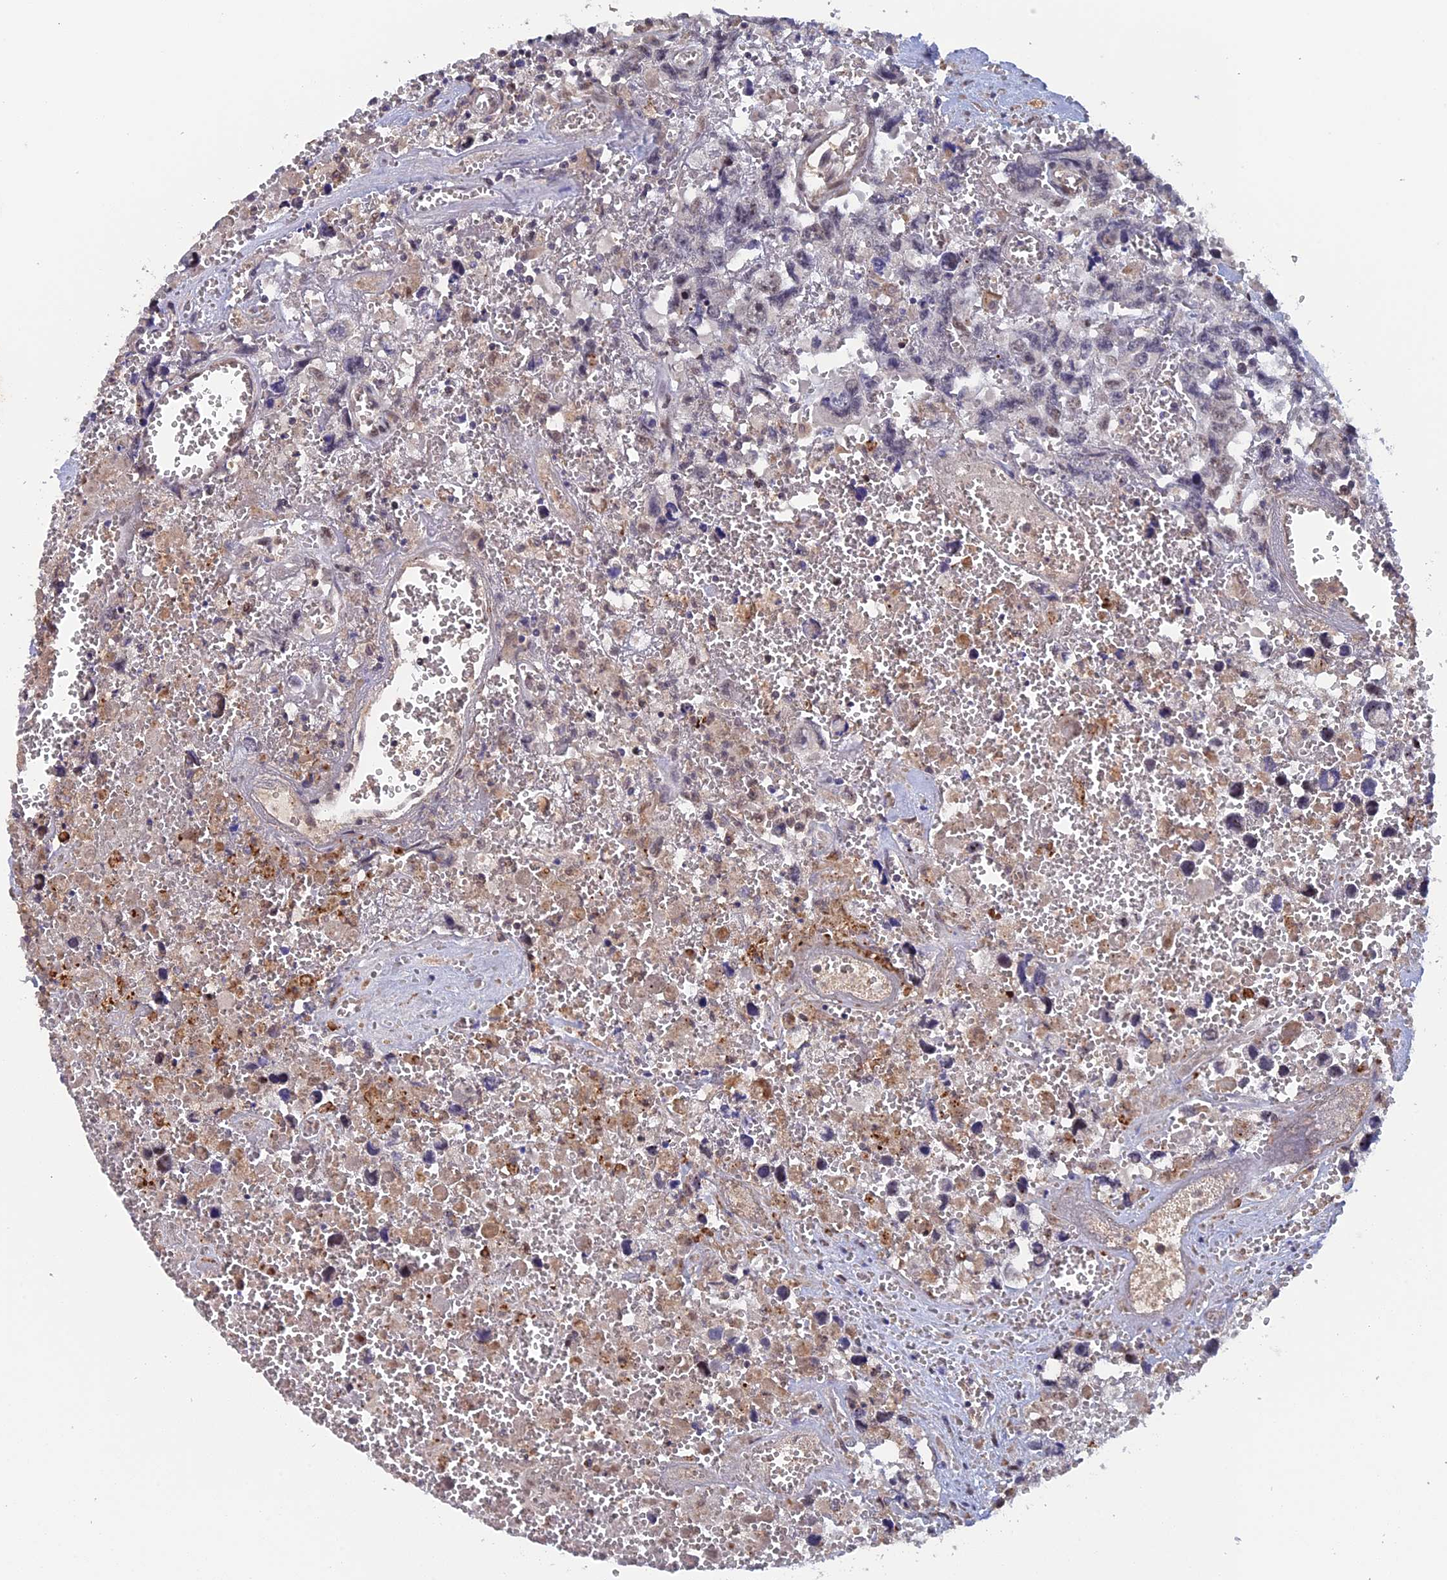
{"staining": {"intensity": "negative", "quantity": "none", "location": "none"}, "tissue": "testis cancer", "cell_type": "Tumor cells", "image_type": "cancer", "snomed": [{"axis": "morphology", "description": "Carcinoma, Embryonal, NOS"}, {"axis": "topography", "description": "Testis"}], "caption": "Protein analysis of embryonal carcinoma (testis) shows no significant expression in tumor cells. Nuclei are stained in blue.", "gene": "FAM98C", "patient": {"sex": "male", "age": 31}}